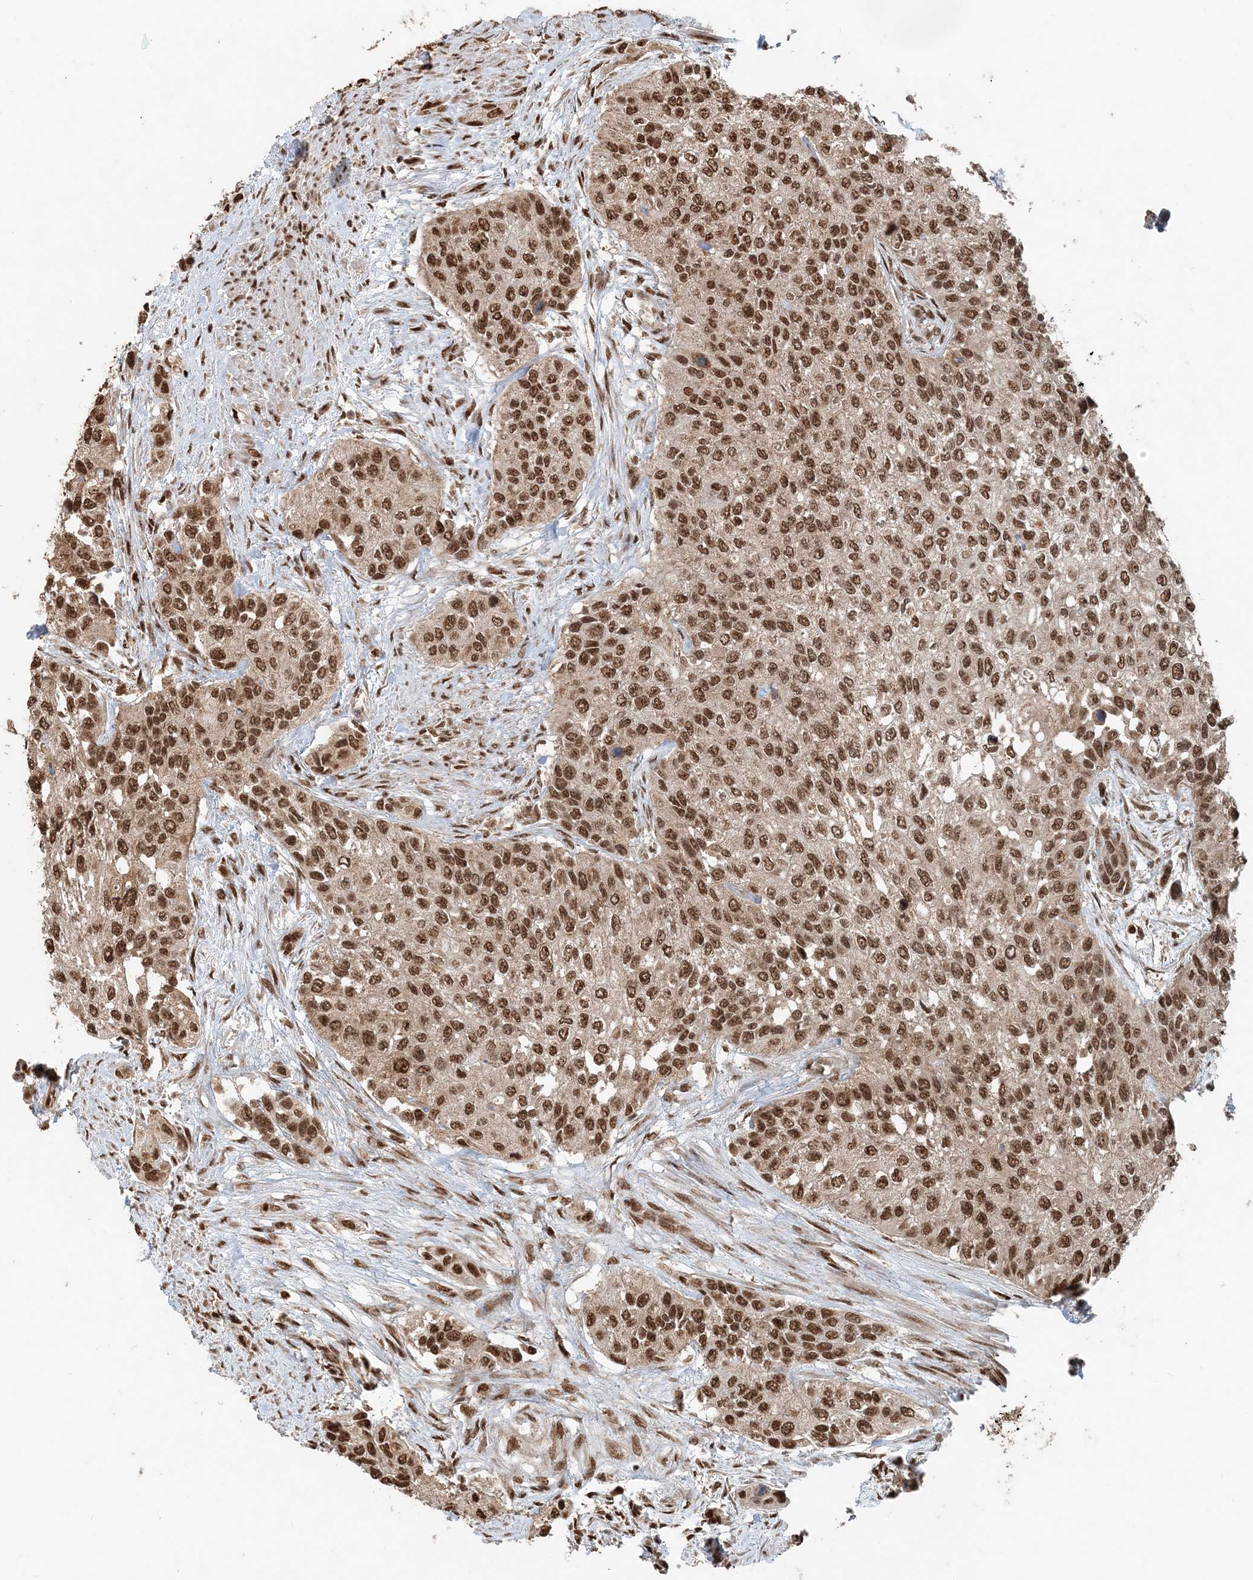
{"staining": {"intensity": "moderate", "quantity": ">75%", "location": "nuclear"}, "tissue": "urothelial cancer", "cell_type": "Tumor cells", "image_type": "cancer", "snomed": [{"axis": "morphology", "description": "Normal tissue, NOS"}, {"axis": "morphology", "description": "Urothelial carcinoma, High grade"}, {"axis": "topography", "description": "Vascular tissue"}, {"axis": "topography", "description": "Urinary bladder"}], "caption": "Moderate nuclear positivity for a protein is seen in approximately >75% of tumor cells of urothelial cancer using immunohistochemistry (IHC).", "gene": "ARHGAP35", "patient": {"sex": "female", "age": 56}}